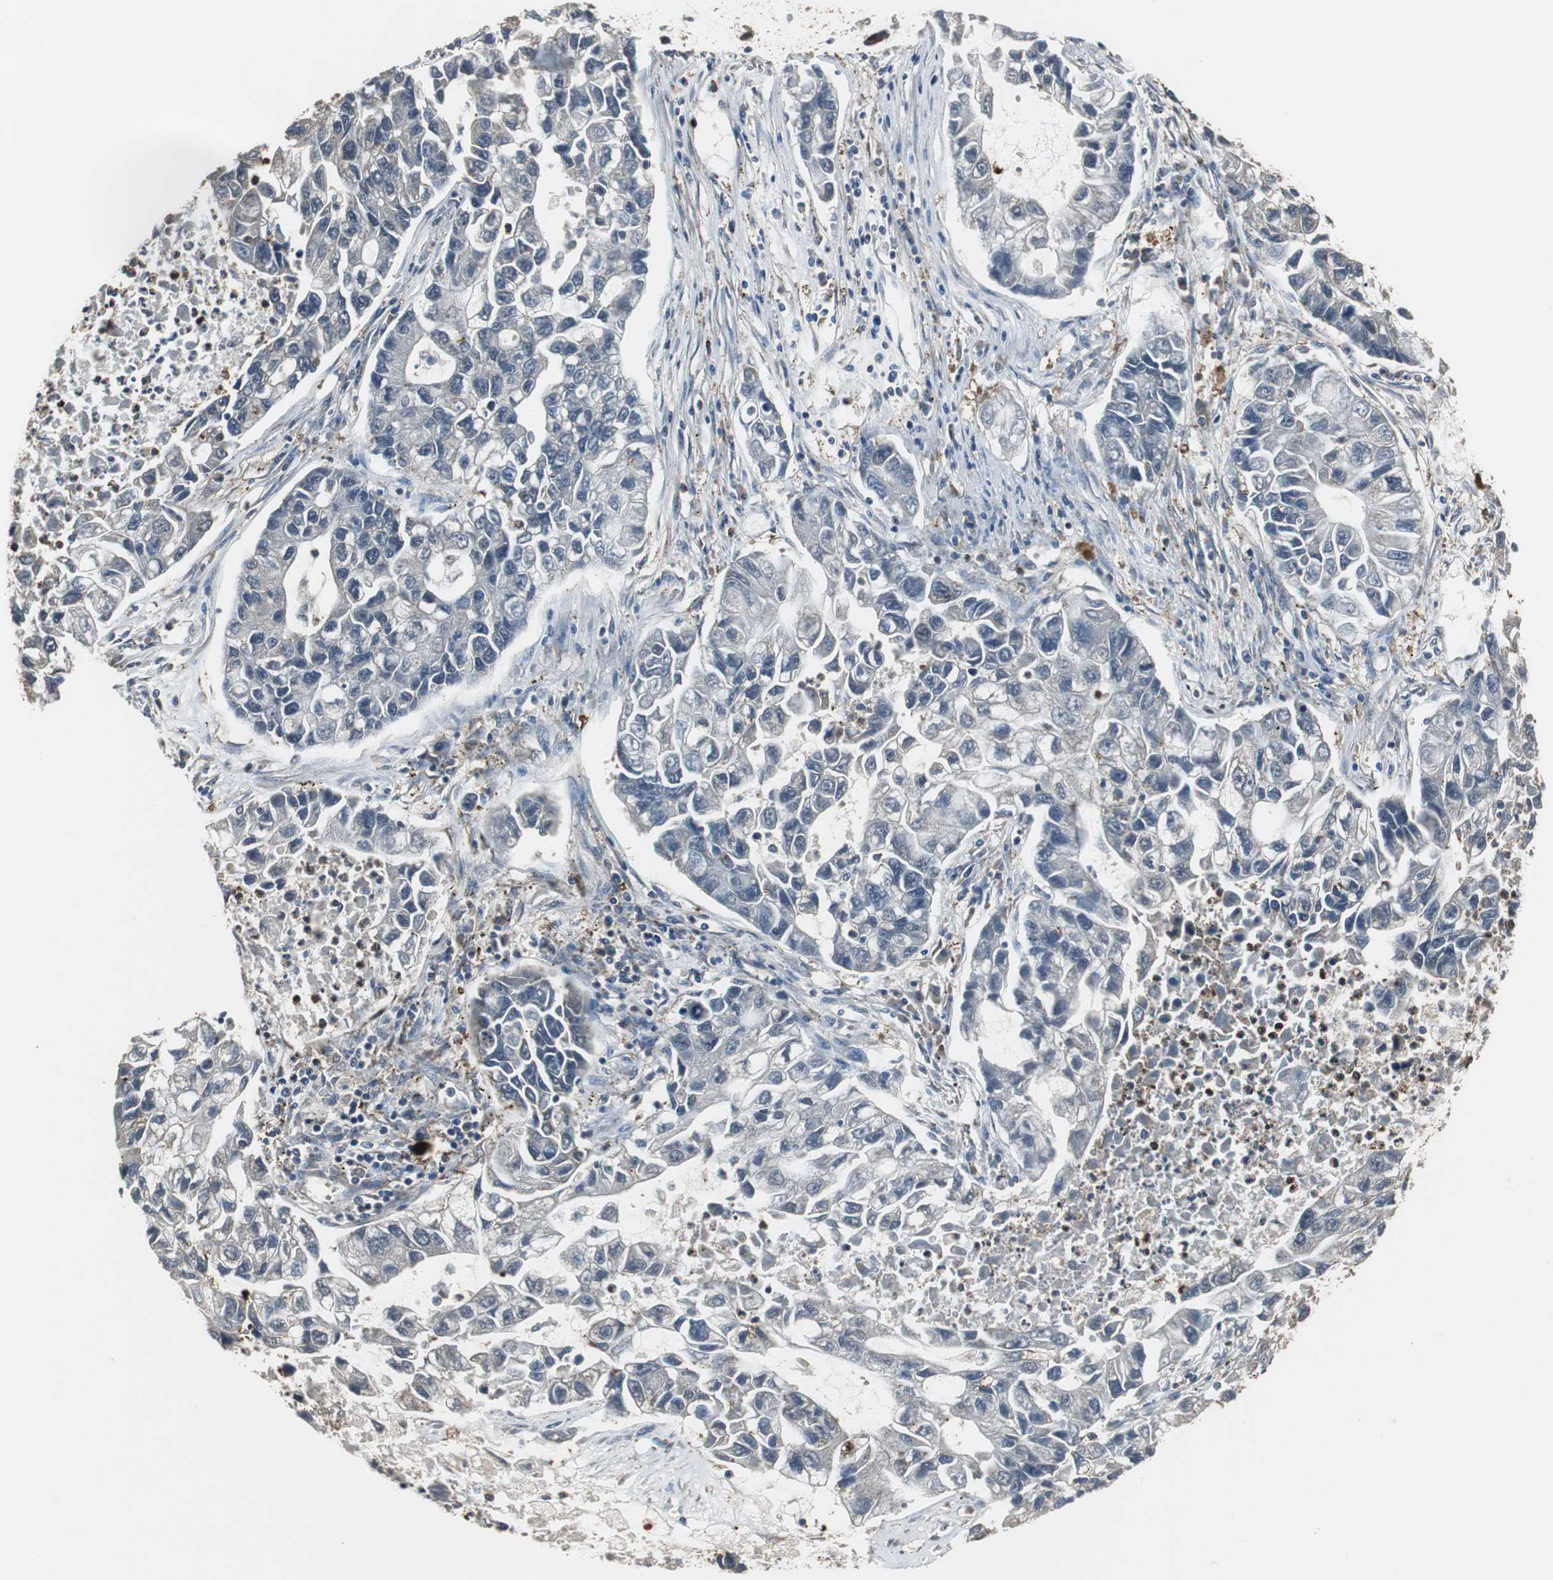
{"staining": {"intensity": "weak", "quantity": "<25%", "location": "cytoplasmic/membranous"}, "tissue": "lung cancer", "cell_type": "Tumor cells", "image_type": "cancer", "snomed": [{"axis": "morphology", "description": "Adenocarcinoma, NOS"}, {"axis": "topography", "description": "Lung"}], "caption": "Tumor cells show no significant protein positivity in lung adenocarcinoma.", "gene": "JTB", "patient": {"sex": "female", "age": 51}}